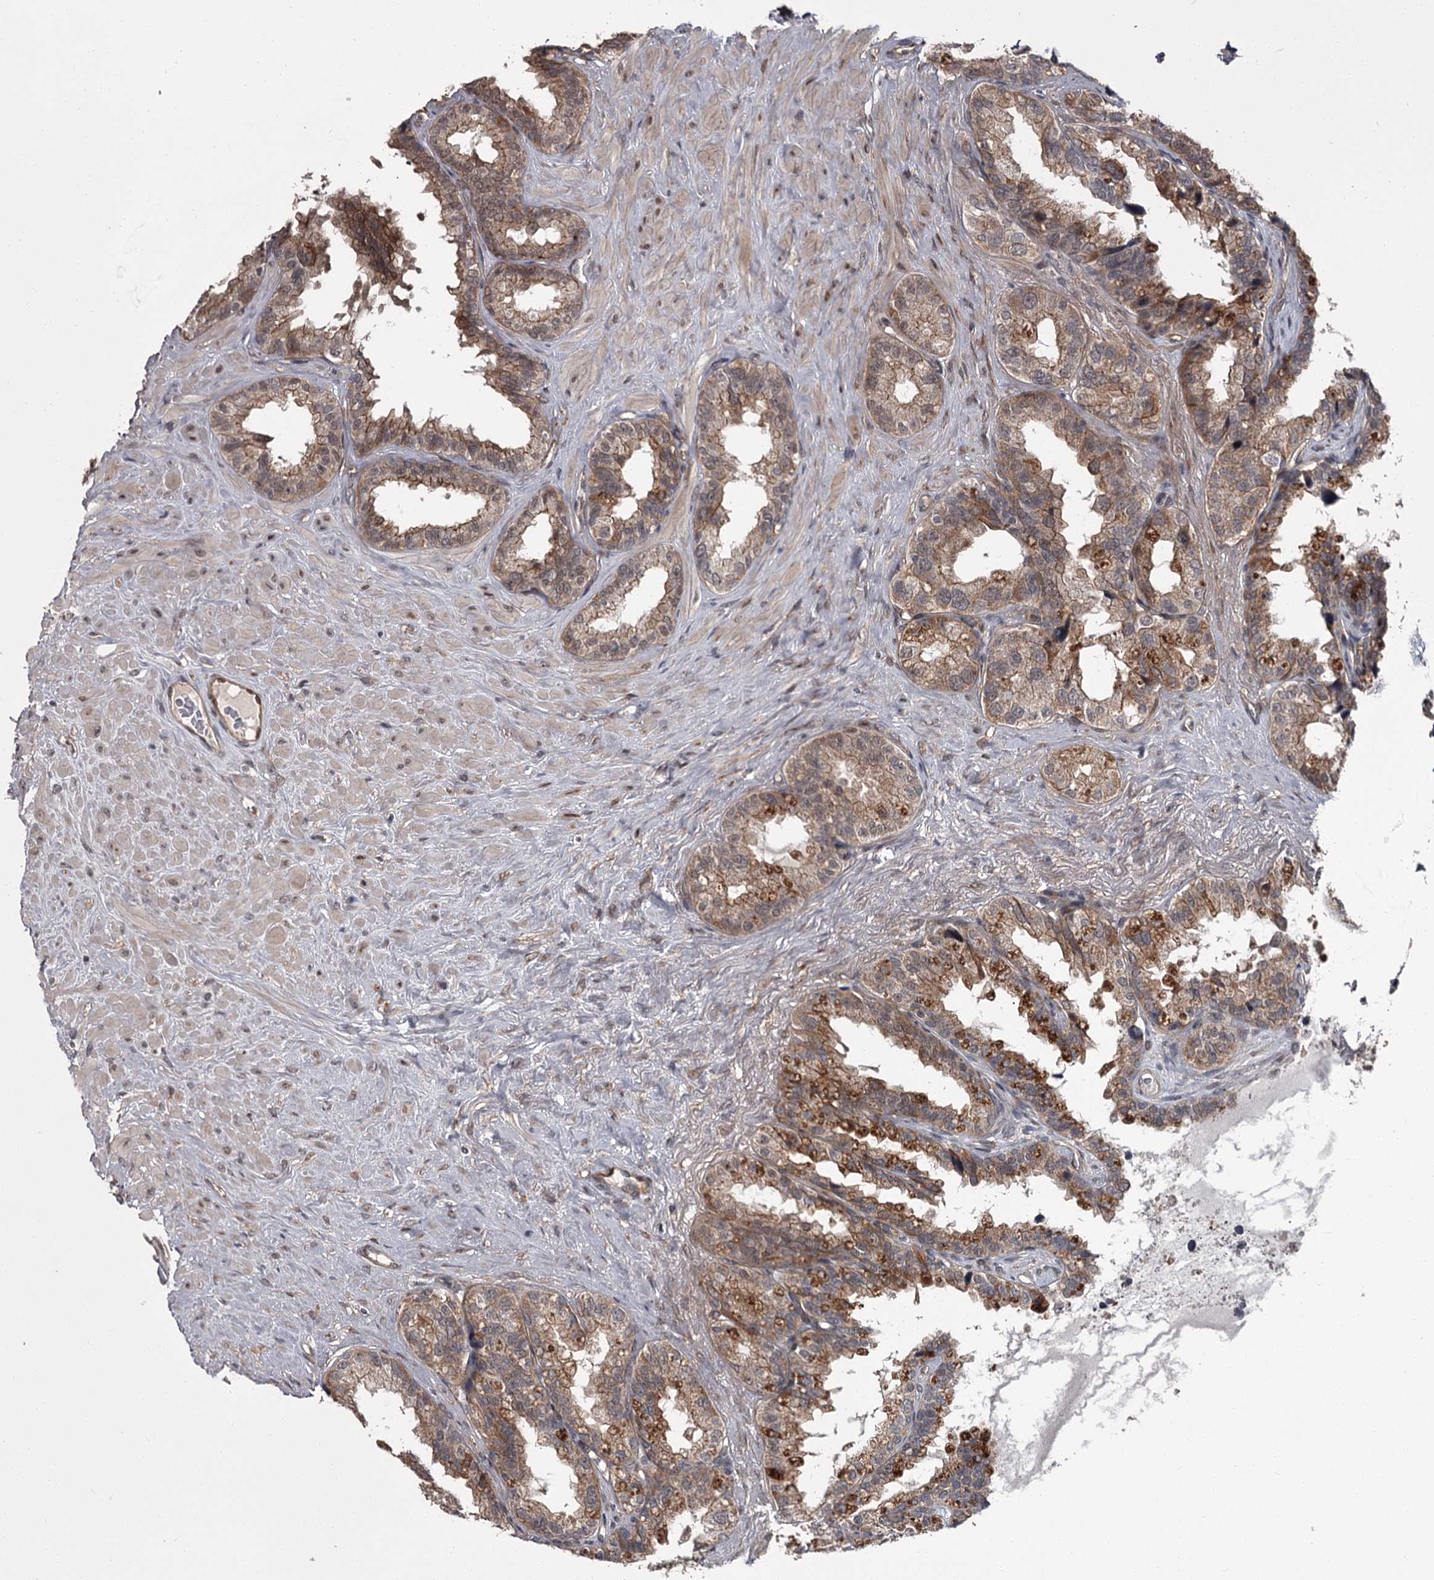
{"staining": {"intensity": "moderate", "quantity": ">75%", "location": "cytoplasmic/membranous"}, "tissue": "seminal vesicle", "cell_type": "Glandular cells", "image_type": "normal", "snomed": [{"axis": "morphology", "description": "Normal tissue, NOS"}, {"axis": "topography", "description": "Seminal veicle"}], "caption": "Glandular cells display moderate cytoplasmic/membranous positivity in about >75% of cells in unremarkable seminal vesicle.", "gene": "CDC42EP2", "patient": {"sex": "male", "age": 80}}